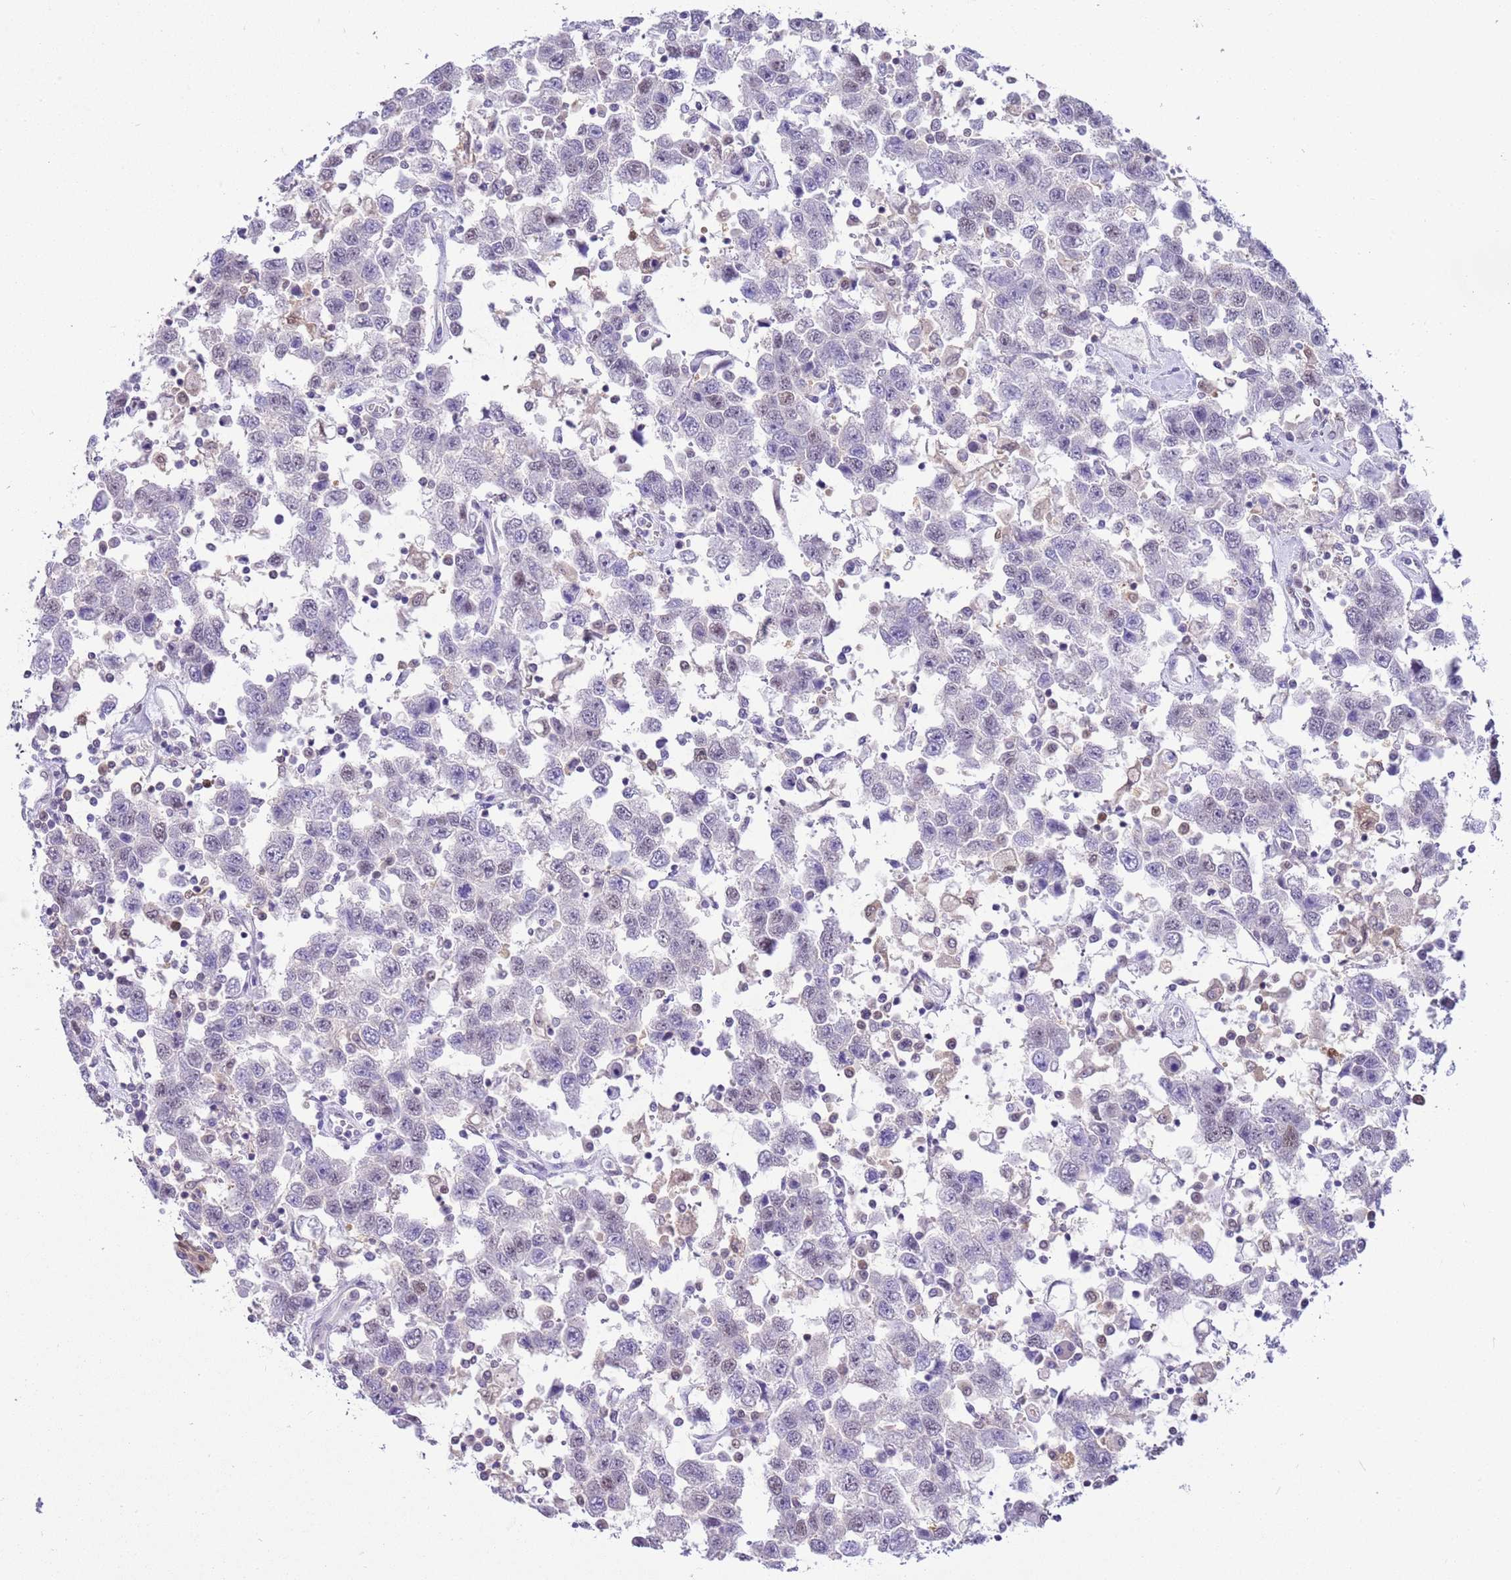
{"staining": {"intensity": "negative", "quantity": "none", "location": "none"}, "tissue": "testis cancer", "cell_type": "Tumor cells", "image_type": "cancer", "snomed": [{"axis": "morphology", "description": "Seminoma, NOS"}, {"axis": "topography", "description": "Testis"}], "caption": "An immunohistochemistry (IHC) photomicrograph of seminoma (testis) is shown. There is no staining in tumor cells of seminoma (testis).", "gene": "DDI2", "patient": {"sex": "male", "age": 41}}